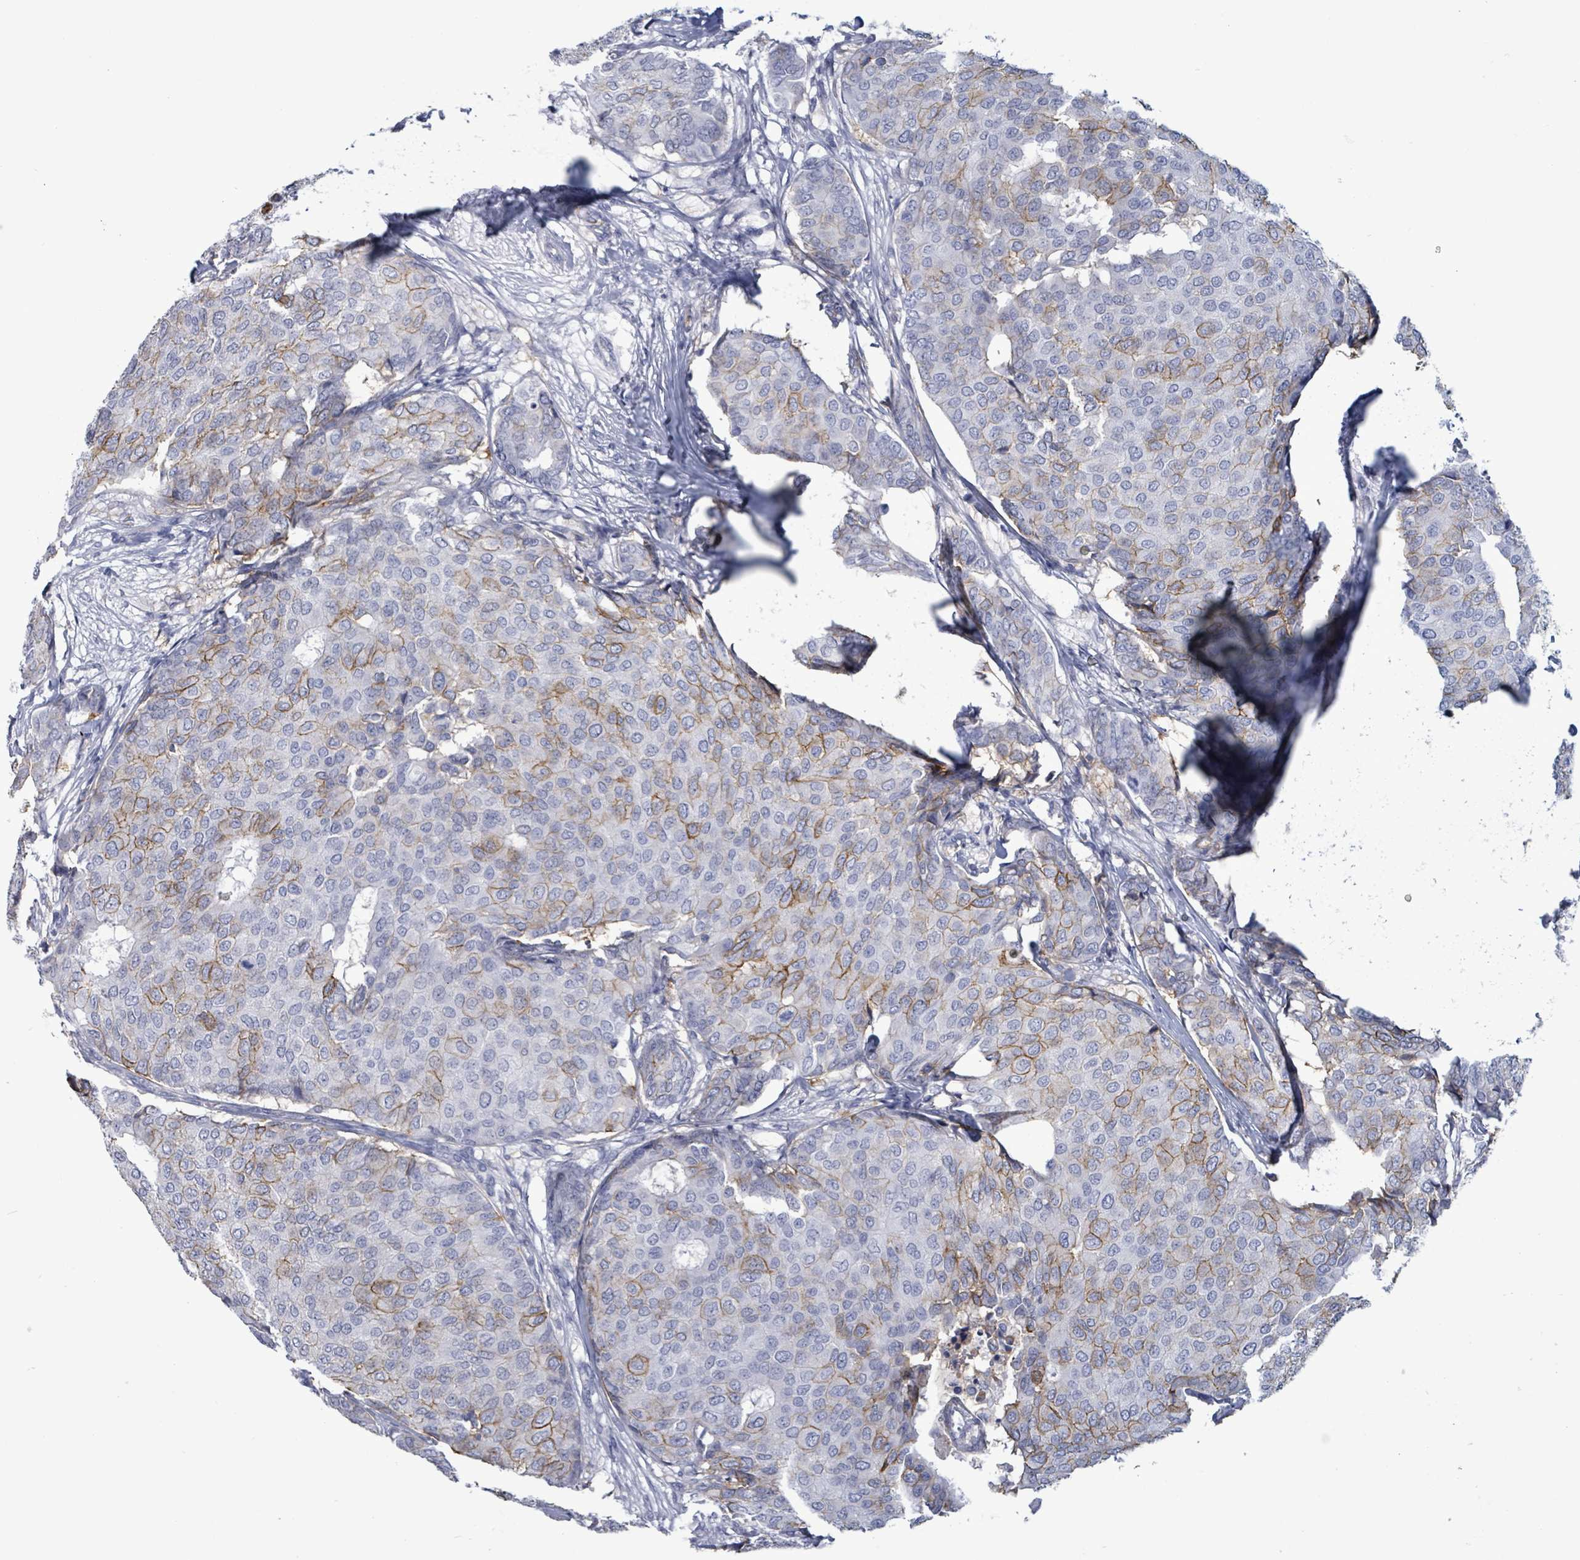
{"staining": {"intensity": "moderate", "quantity": "25%-75%", "location": "cytoplasmic/membranous"}, "tissue": "breast cancer", "cell_type": "Tumor cells", "image_type": "cancer", "snomed": [{"axis": "morphology", "description": "Duct carcinoma"}, {"axis": "topography", "description": "Breast"}], "caption": "Immunohistochemistry staining of breast cancer, which exhibits medium levels of moderate cytoplasmic/membranous positivity in approximately 25%-75% of tumor cells indicating moderate cytoplasmic/membranous protein positivity. The staining was performed using DAB (brown) for protein detection and nuclei were counterstained in hematoxylin (blue).", "gene": "BSG", "patient": {"sex": "female", "age": 75}}